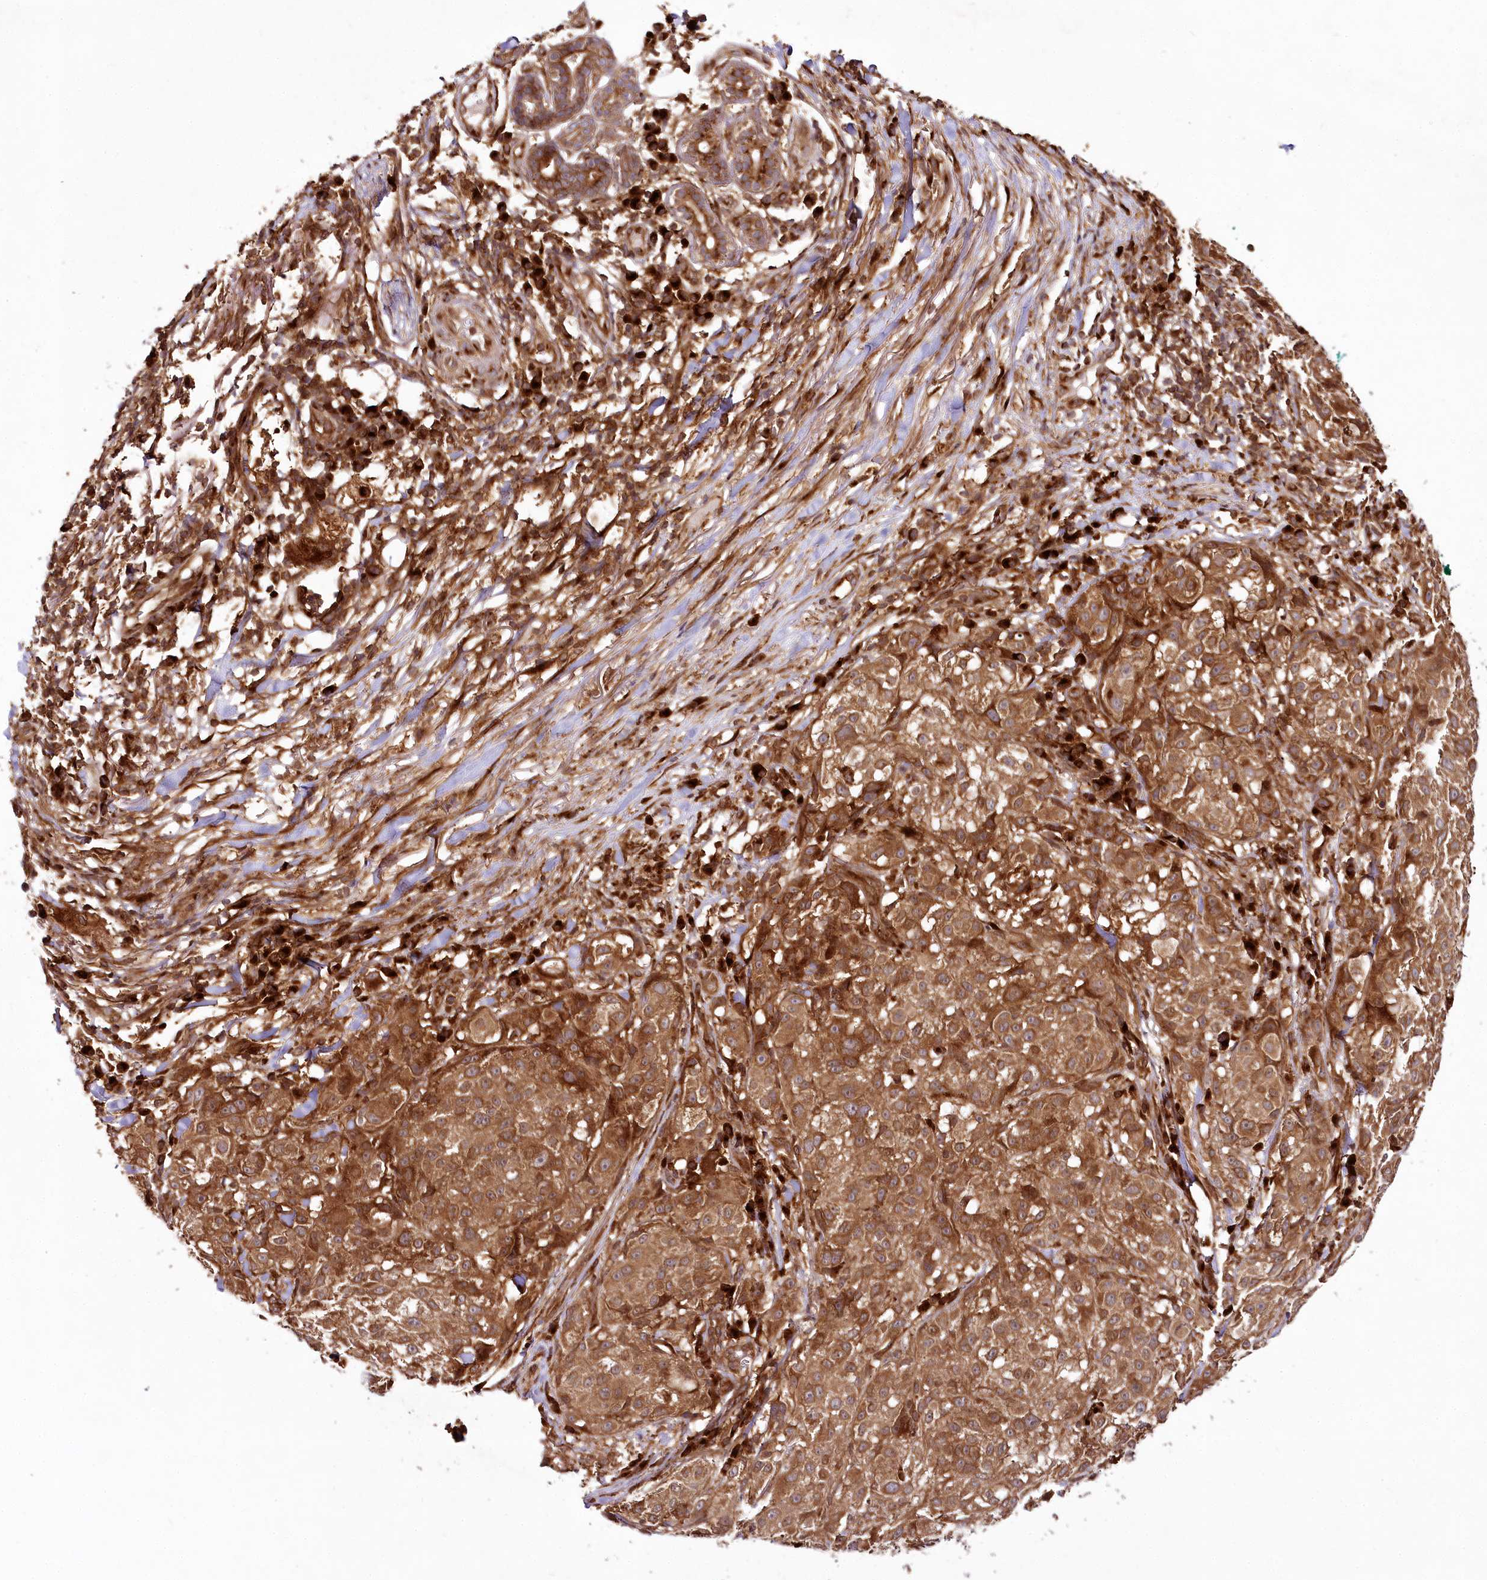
{"staining": {"intensity": "moderate", "quantity": ">75%", "location": "cytoplasmic/membranous"}, "tissue": "melanoma", "cell_type": "Tumor cells", "image_type": "cancer", "snomed": [{"axis": "morphology", "description": "Necrosis, NOS"}, {"axis": "morphology", "description": "Malignant melanoma, NOS"}, {"axis": "topography", "description": "Skin"}], "caption": "A brown stain labels moderate cytoplasmic/membranous positivity of a protein in human malignant melanoma tumor cells. Nuclei are stained in blue.", "gene": "COPG1", "patient": {"sex": "female", "age": 87}}